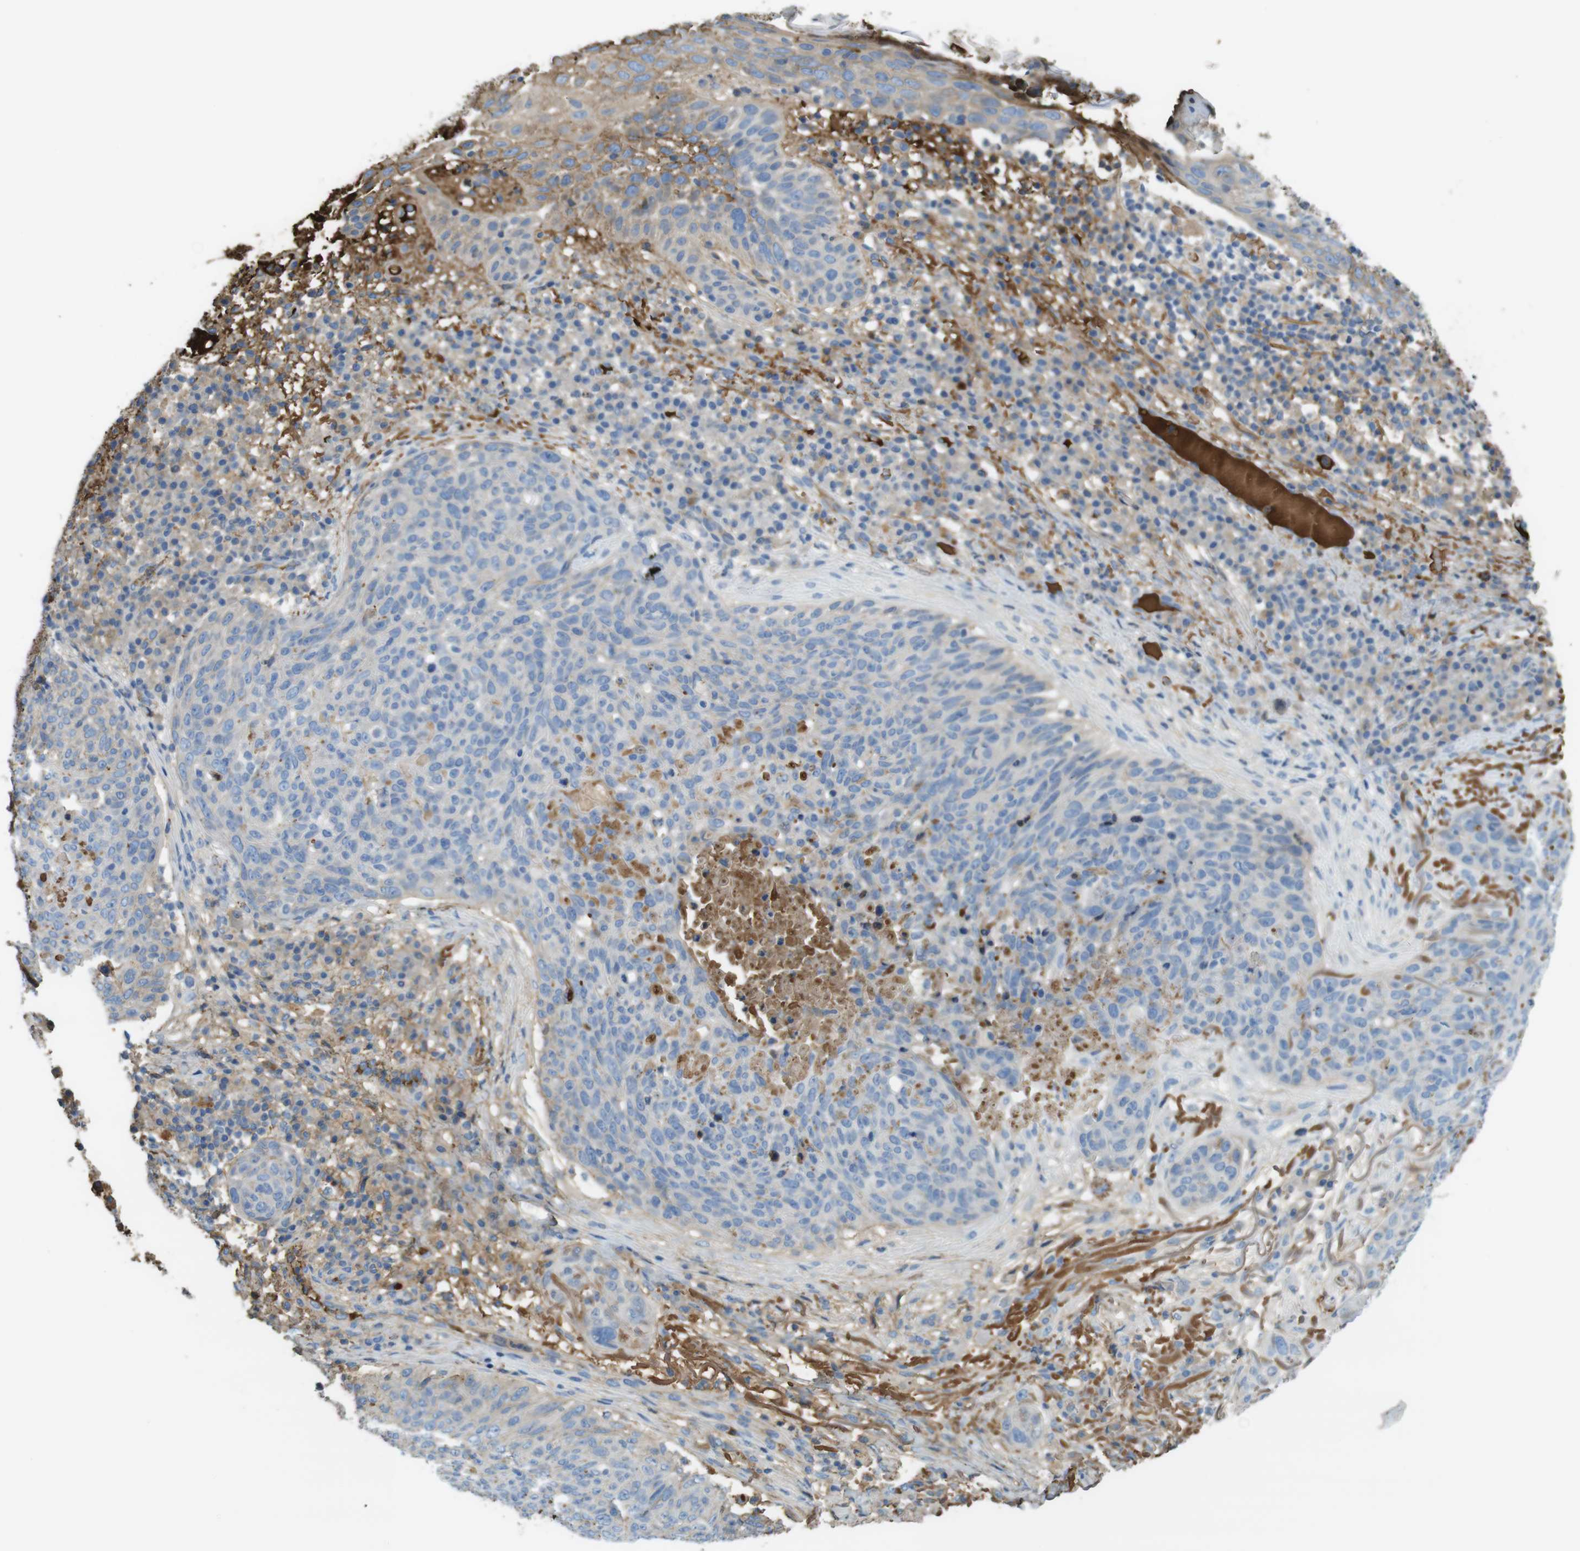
{"staining": {"intensity": "weak", "quantity": "<25%", "location": "cytoplasmic/membranous"}, "tissue": "skin cancer", "cell_type": "Tumor cells", "image_type": "cancer", "snomed": [{"axis": "morphology", "description": "Squamous cell carcinoma in situ, NOS"}, {"axis": "morphology", "description": "Squamous cell carcinoma, NOS"}, {"axis": "topography", "description": "Skin"}], "caption": "This is a micrograph of immunohistochemistry staining of skin cancer, which shows no staining in tumor cells.", "gene": "LTBP4", "patient": {"sex": "male", "age": 93}}